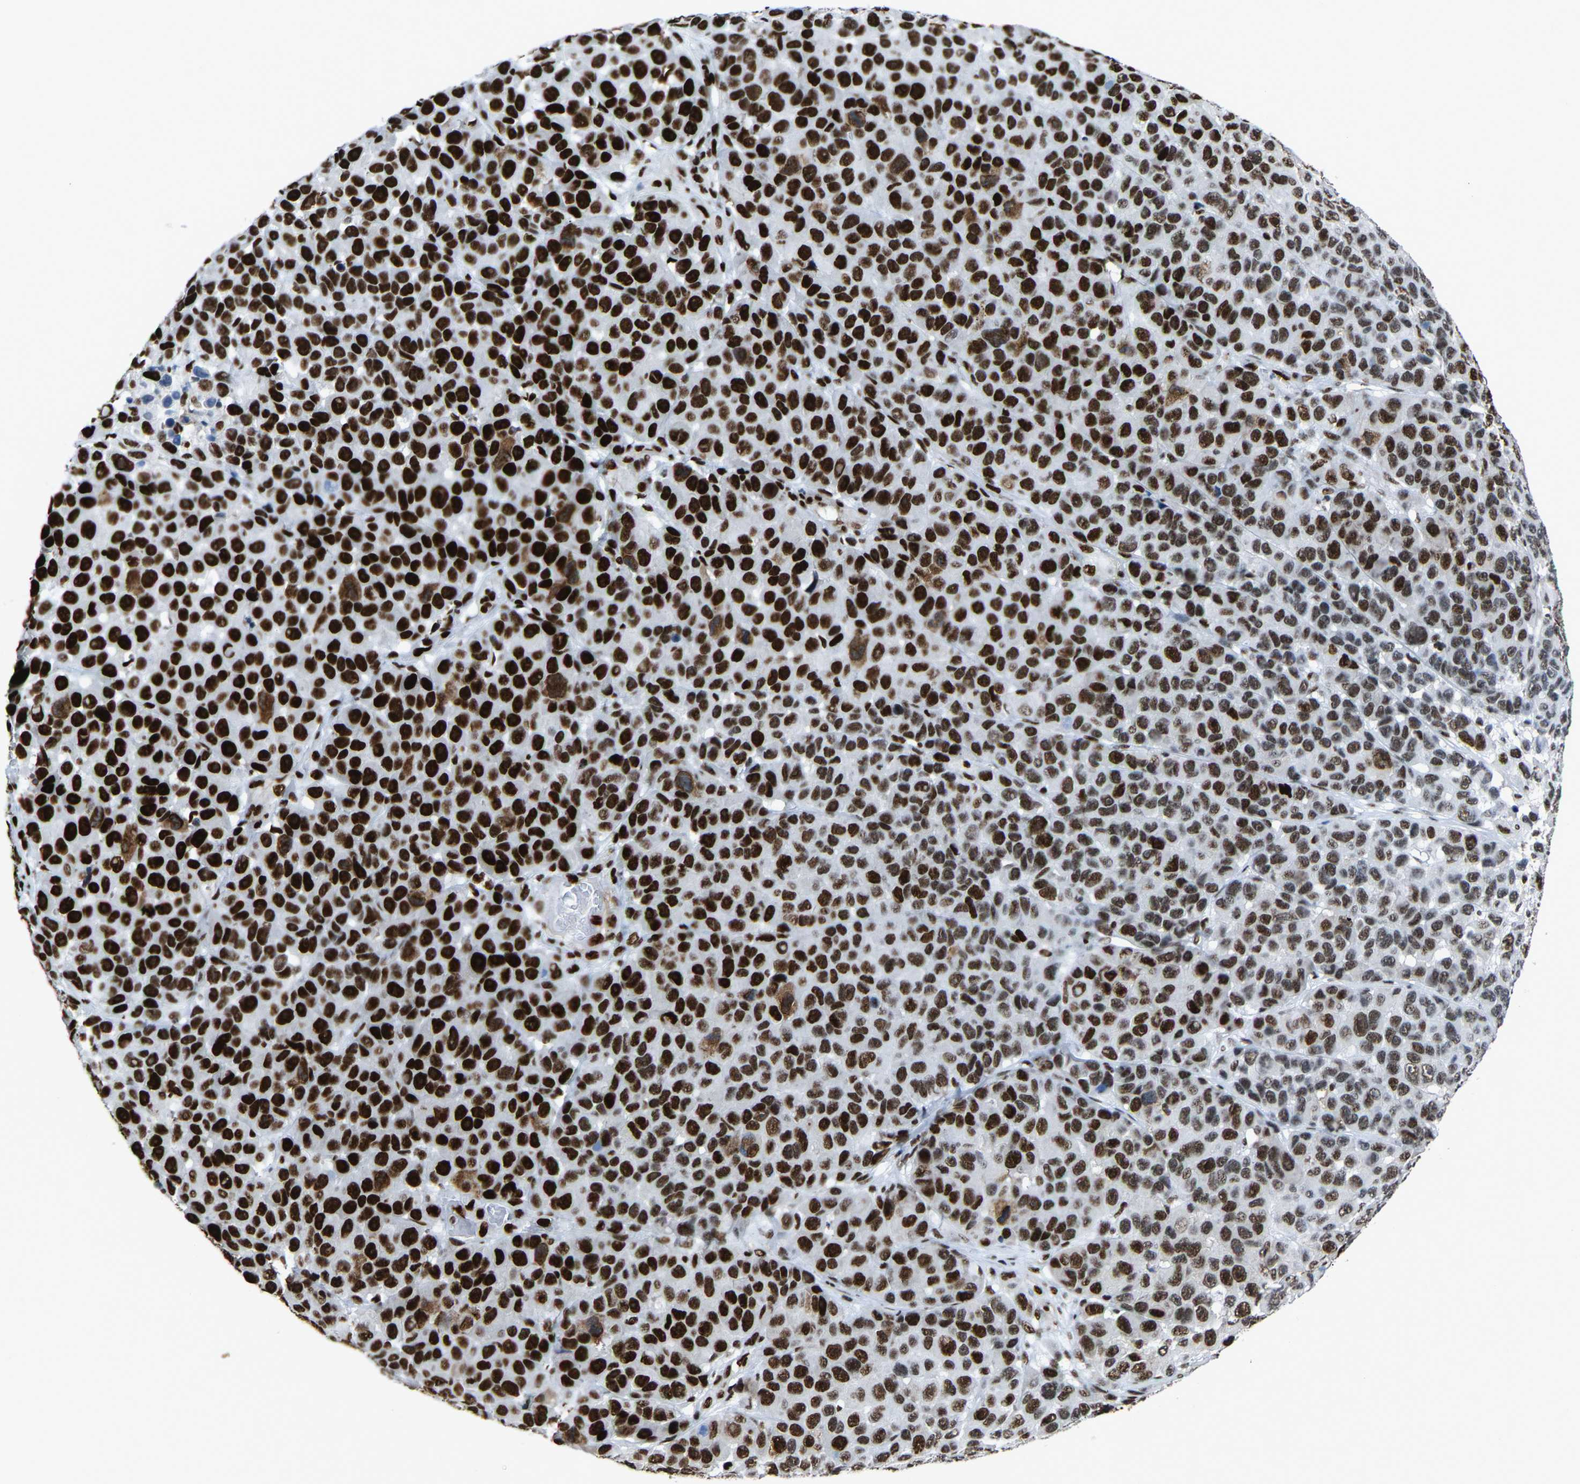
{"staining": {"intensity": "strong", "quantity": ">75%", "location": "nuclear"}, "tissue": "melanoma", "cell_type": "Tumor cells", "image_type": "cancer", "snomed": [{"axis": "morphology", "description": "Malignant melanoma, NOS"}, {"axis": "topography", "description": "Skin"}], "caption": "A brown stain labels strong nuclear expression of a protein in malignant melanoma tumor cells.", "gene": "DDX5", "patient": {"sex": "male", "age": 53}}